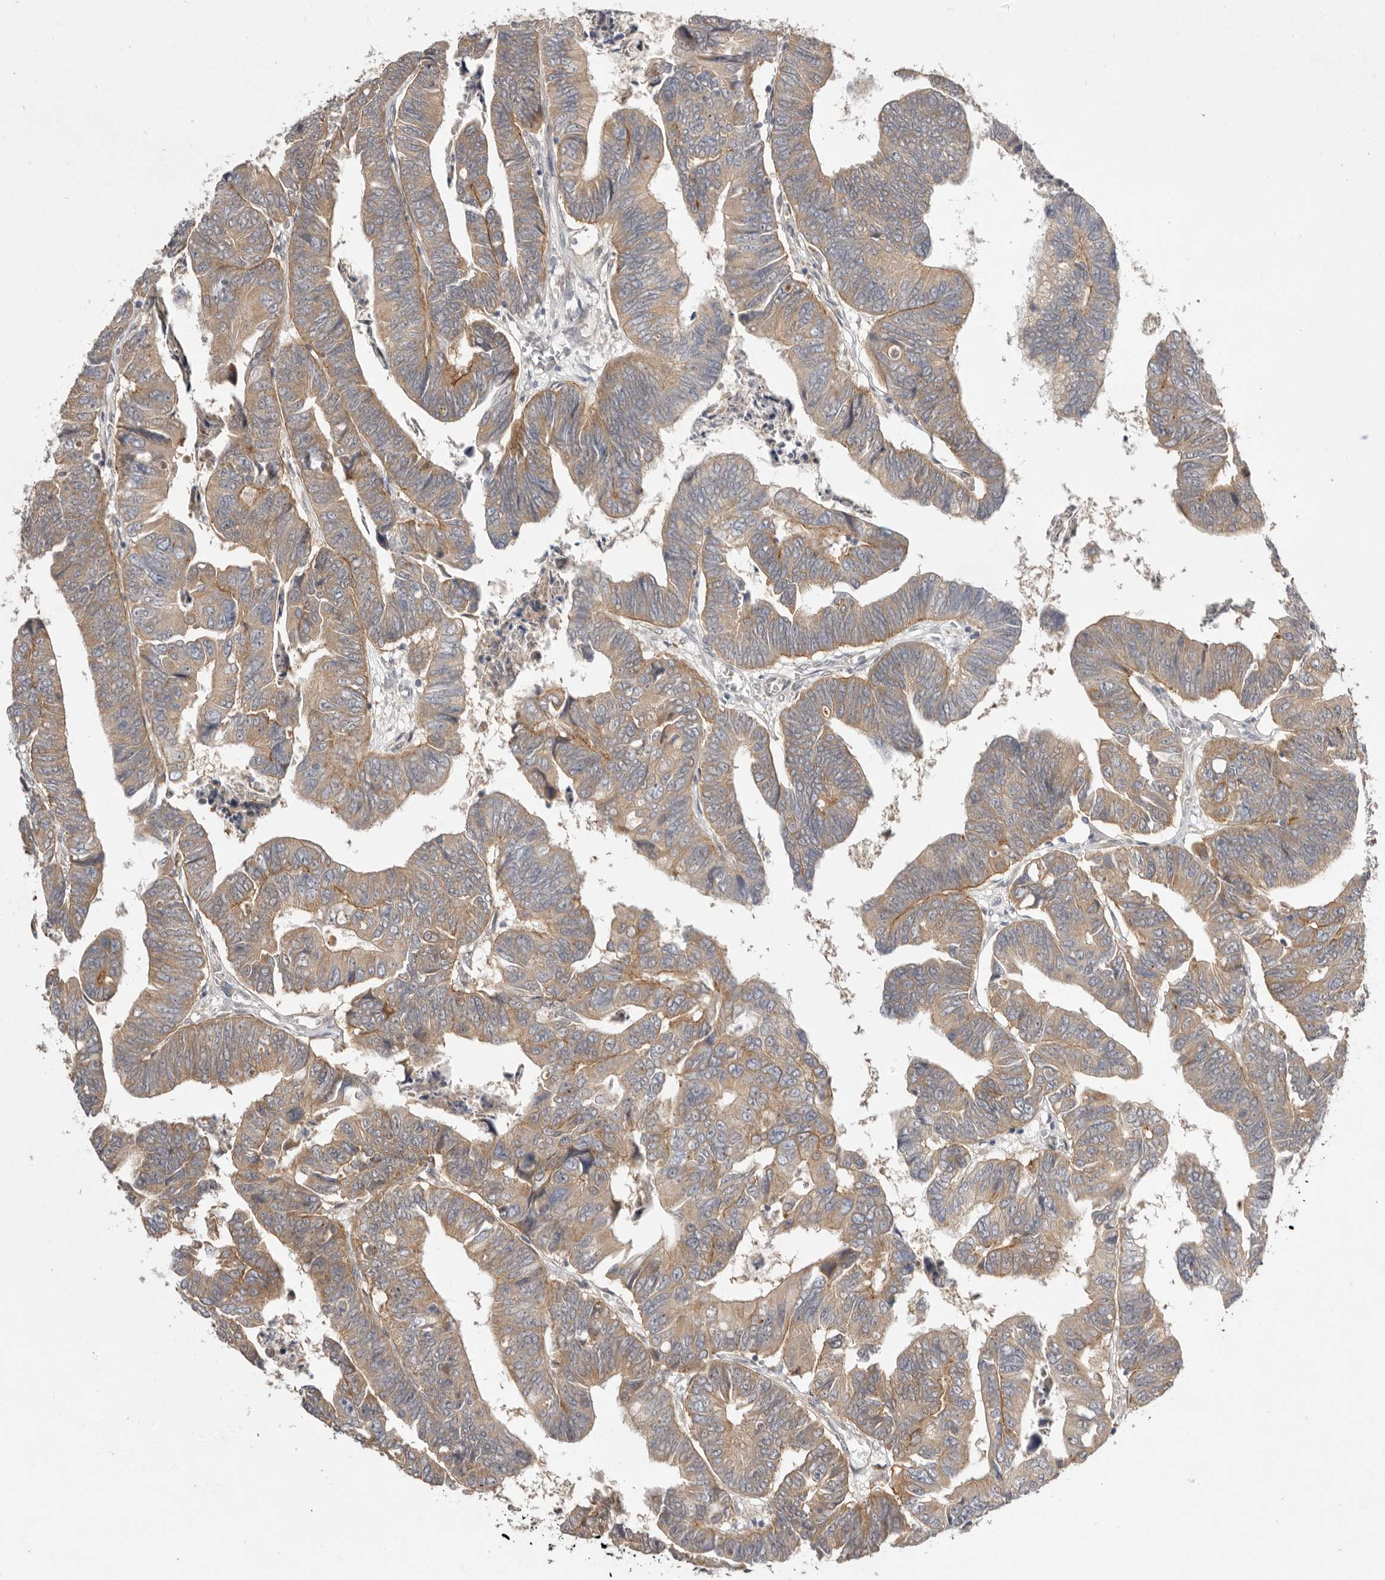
{"staining": {"intensity": "moderate", "quantity": ">75%", "location": "cytoplasmic/membranous"}, "tissue": "colorectal cancer", "cell_type": "Tumor cells", "image_type": "cancer", "snomed": [{"axis": "morphology", "description": "Adenocarcinoma, NOS"}, {"axis": "topography", "description": "Rectum"}], "caption": "Human colorectal cancer (adenocarcinoma) stained for a protein (brown) reveals moderate cytoplasmic/membranous positive expression in approximately >75% of tumor cells.", "gene": "NSUN4", "patient": {"sex": "female", "age": 65}}